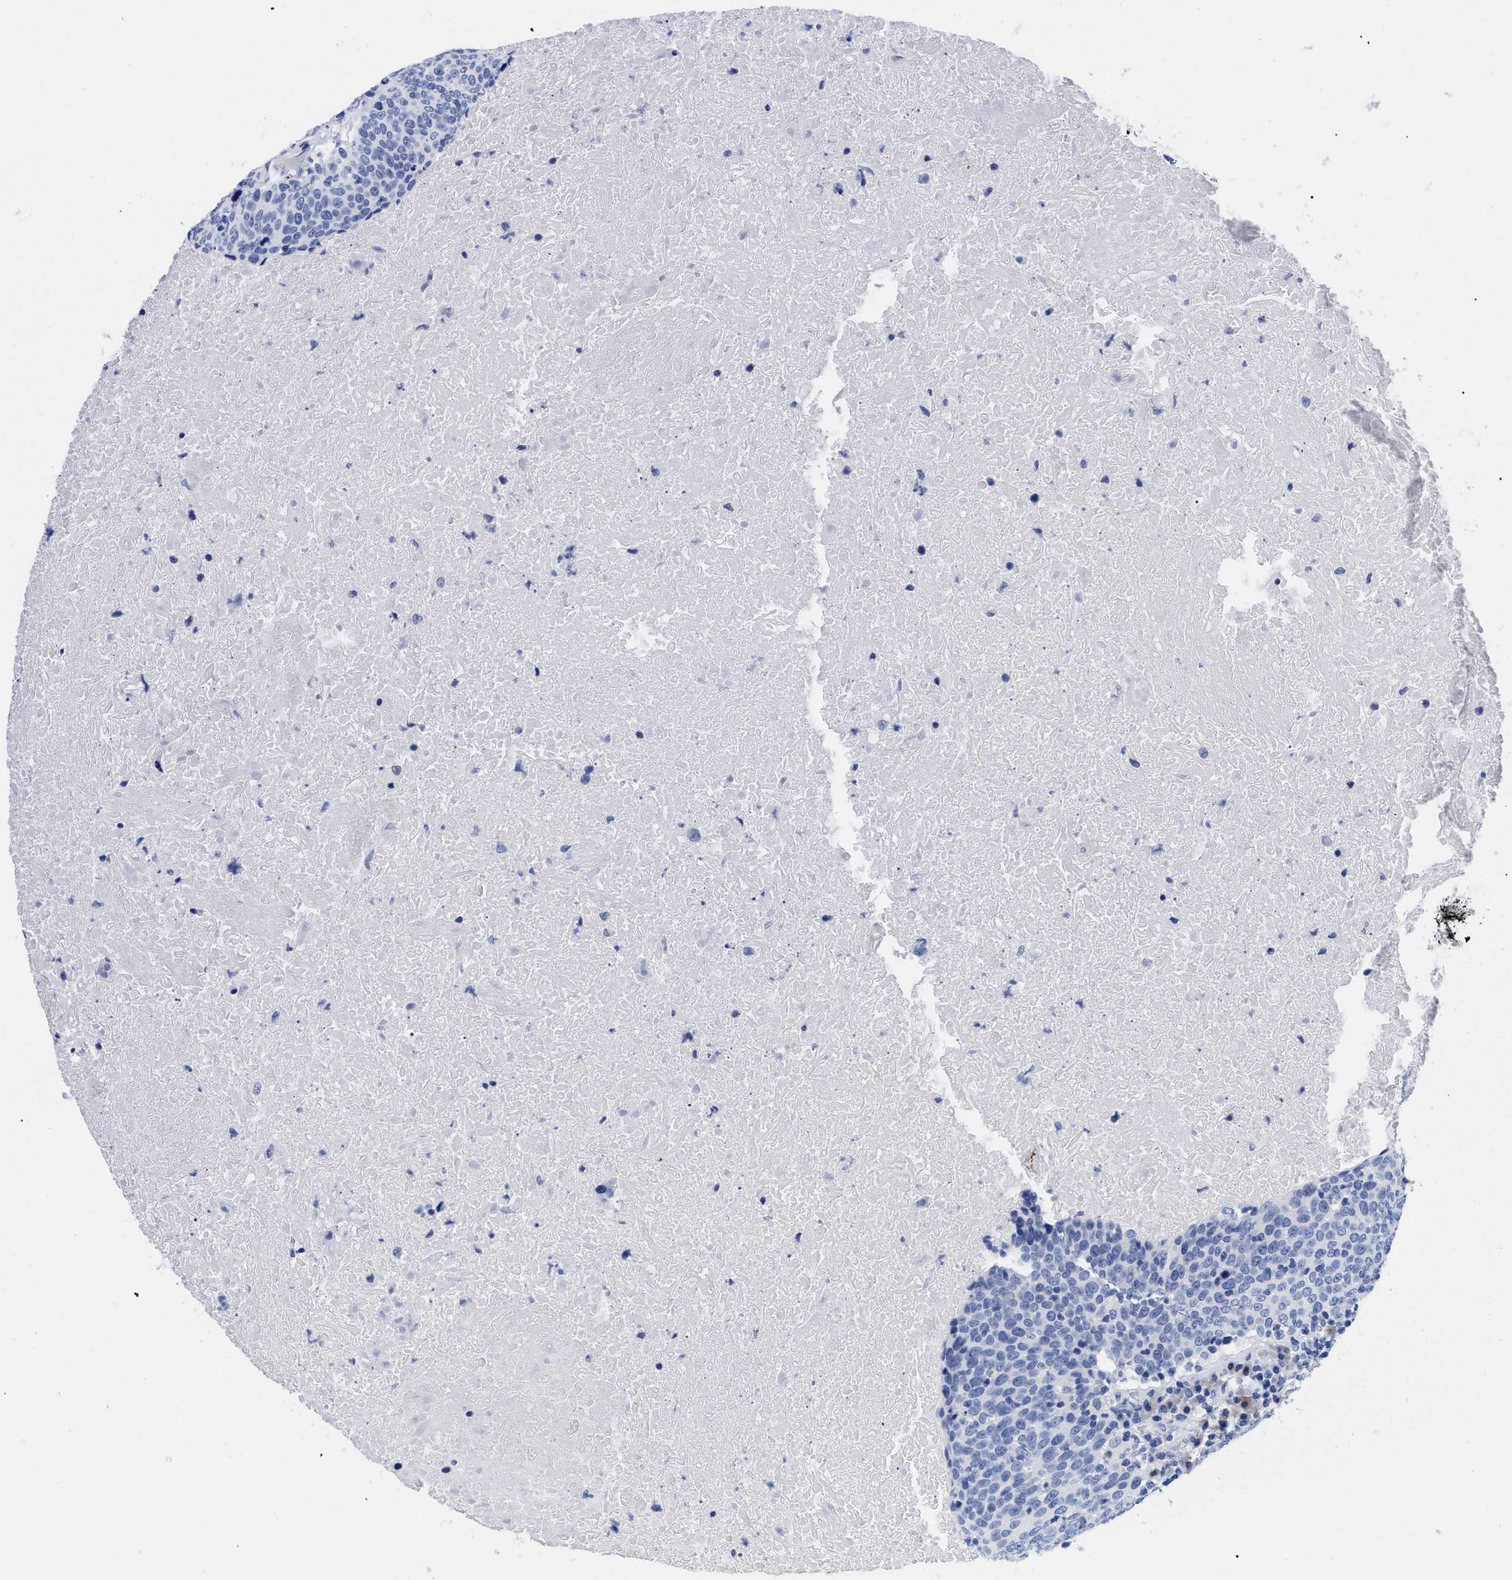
{"staining": {"intensity": "negative", "quantity": "none", "location": "none"}, "tissue": "head and neck cancer", "cell_type": "Tumor cells", "image_type": "cancer", "snomed": [{"axis": "morphology", "description": "Squamous cell carcinoma, NOS"}, {"axis": "morphology", "description": "Squamous cell carcinoma, metastatic, NOS"}, {"axis": "topography", "description": "Lymph node"}, {"axis": "topography", "description": "Head-Neck"}], "caption": "High magnification brightfield microscopy of squamous cell carcinoma (head and neck) stained with DAB (brown) and counterstained with hematoxylin (blue): tumor cells show no significant positivity. The staining was performed using DAB to visualize the protein expression in brown, while the nuclei were stained in blue with hematoxylin (Magnification: 20x).", "gene": "TREML1", "patient": {"sex": "male", "age": 62}}